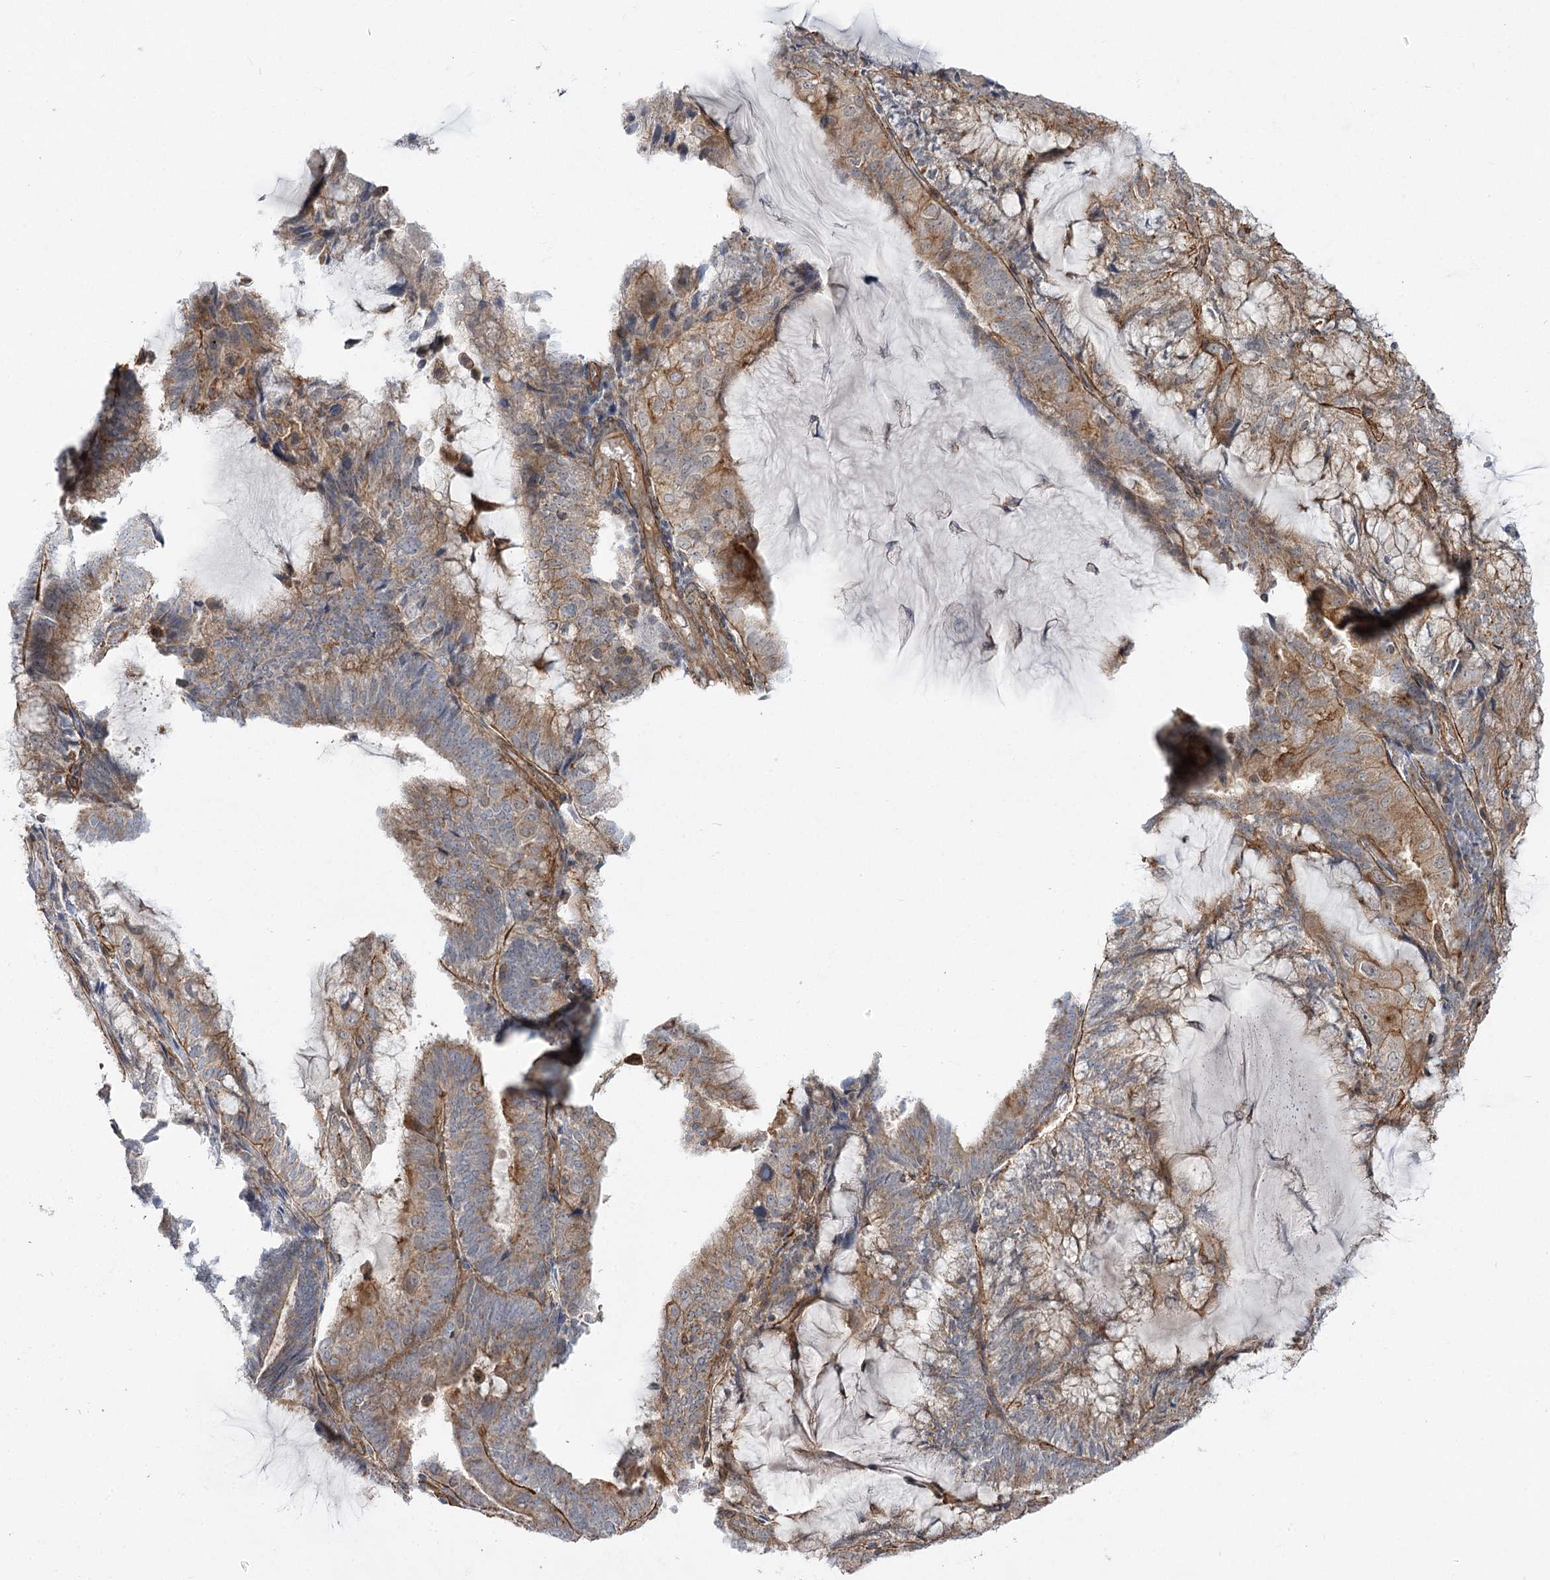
{"staining": {"intensity": "moderate", "quantity": "25%-75%", "location": "cytoplasmic/membranous"}, "tissue": "endometrial cancer", "cell_type": "Tumor cells", "image_type": "cancer", "snomed": [{"axis": "morphology", "description": "Adenocarcinoma, NOS"}, {"axis": "topography", "description": "Endometrium"}], "caption": "A brown stain shows moderate cytoplasmic/membranous expression of a protein in endometrial cancer tumor cells. Using DAB (brown) and hematoxylin (blue) stains, captured at high magnification using brightfield microscopy.", "gene": "SH3BP5L", "patient": {"sex": "female", "age": 81}}